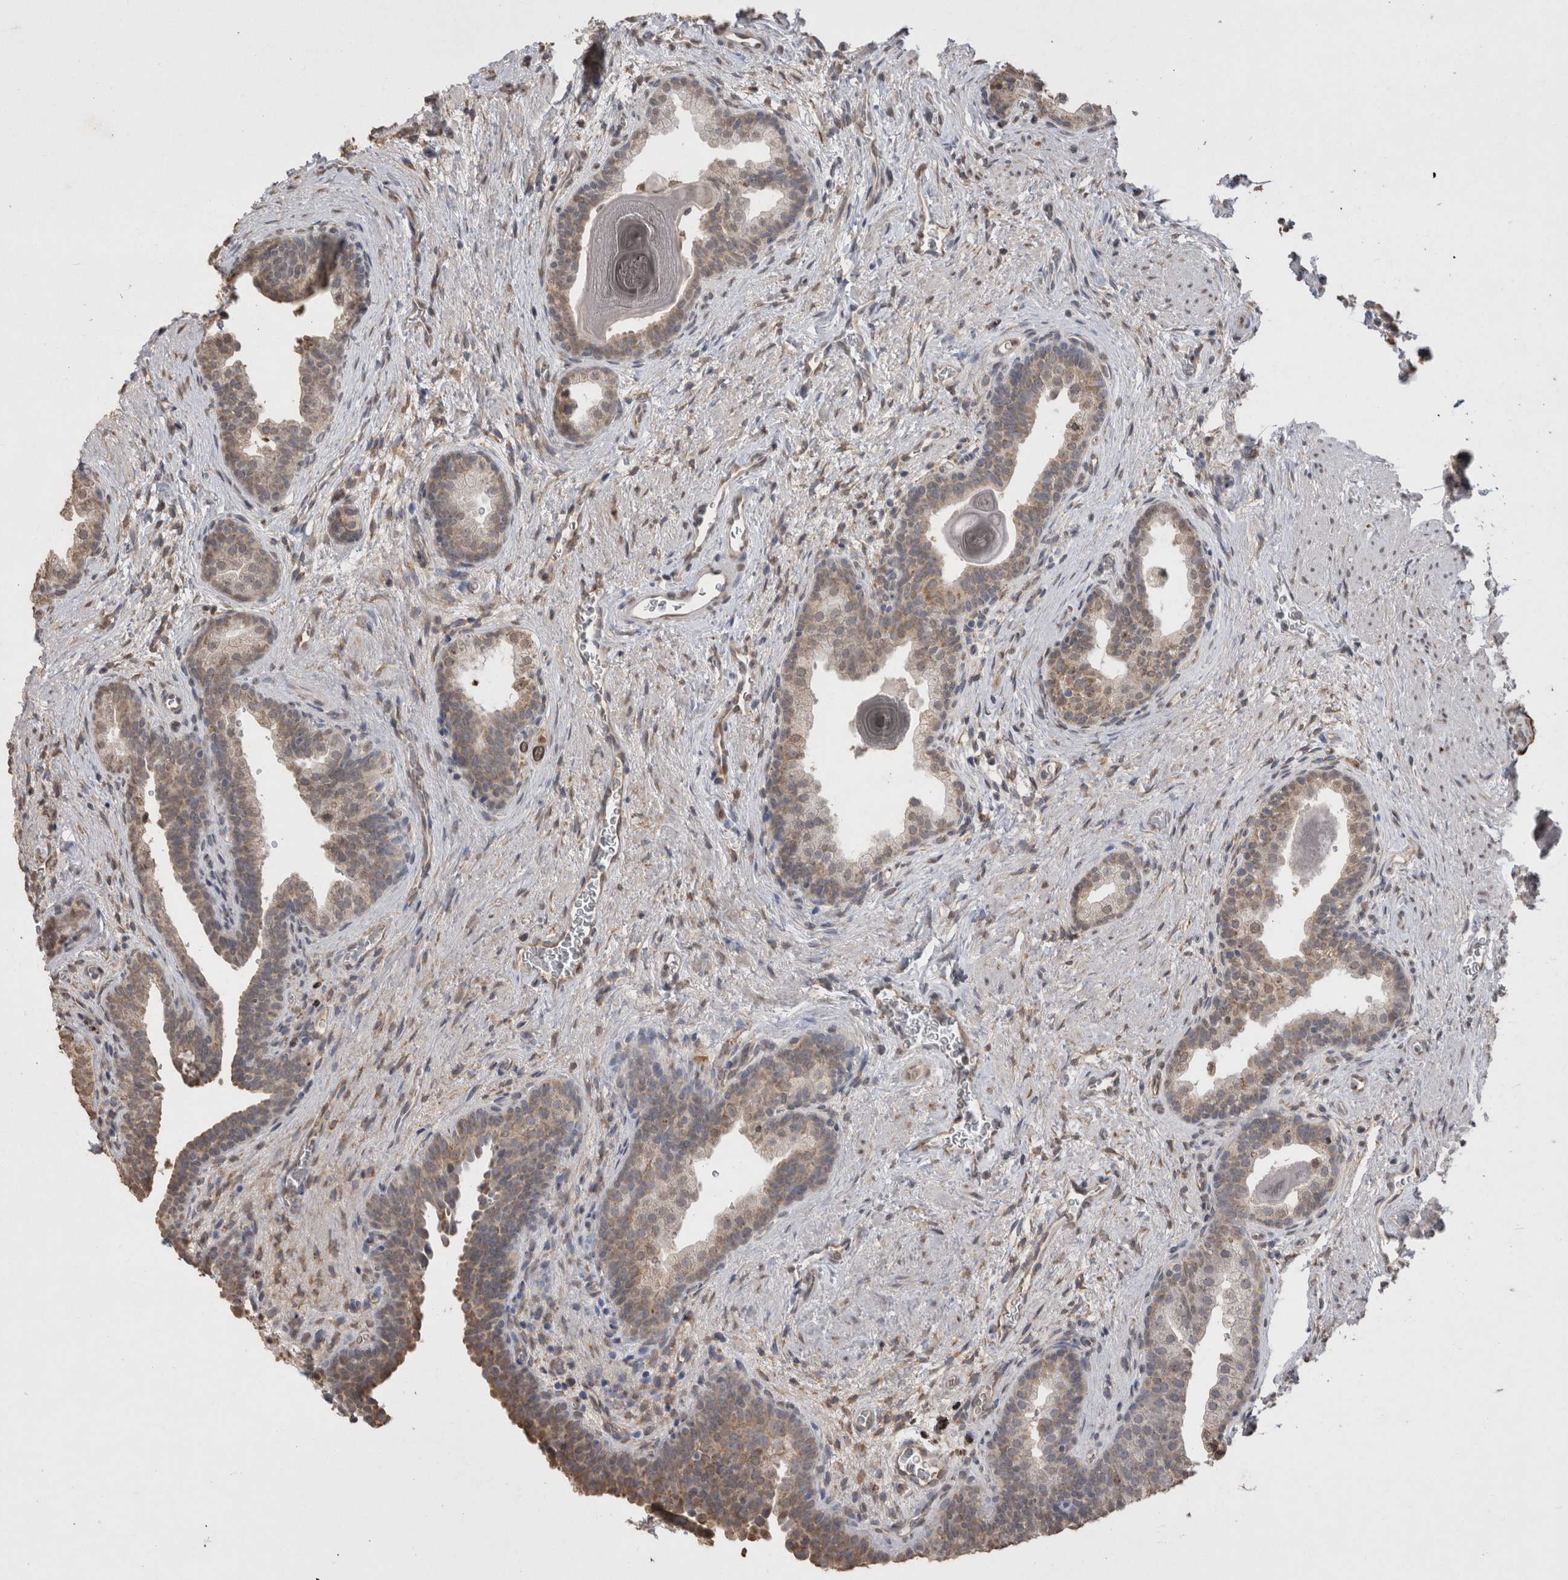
{"staining": {"intensity": "weak", "quantity": ">75%", "location": "cytoplasmic/membranous"}, "tissue": "prostate", "cell_type": "Glandular cells", "image_type": "normal", "snomed": [{"axis": "morphology", "description": "Normal tissue, NOS"}, {"axis": "topography", "description": "Prostate"}], "caption": "Prostate stained with DAB (3,3'-diaminobenzidine) immunohistochemistry (IHC) displays low levels of weak cytoplasmic/membranous expression in approximately >75% of glandular cells.", "gene": "NOMO1", "patient": {"sex": "male", "age": 48}}